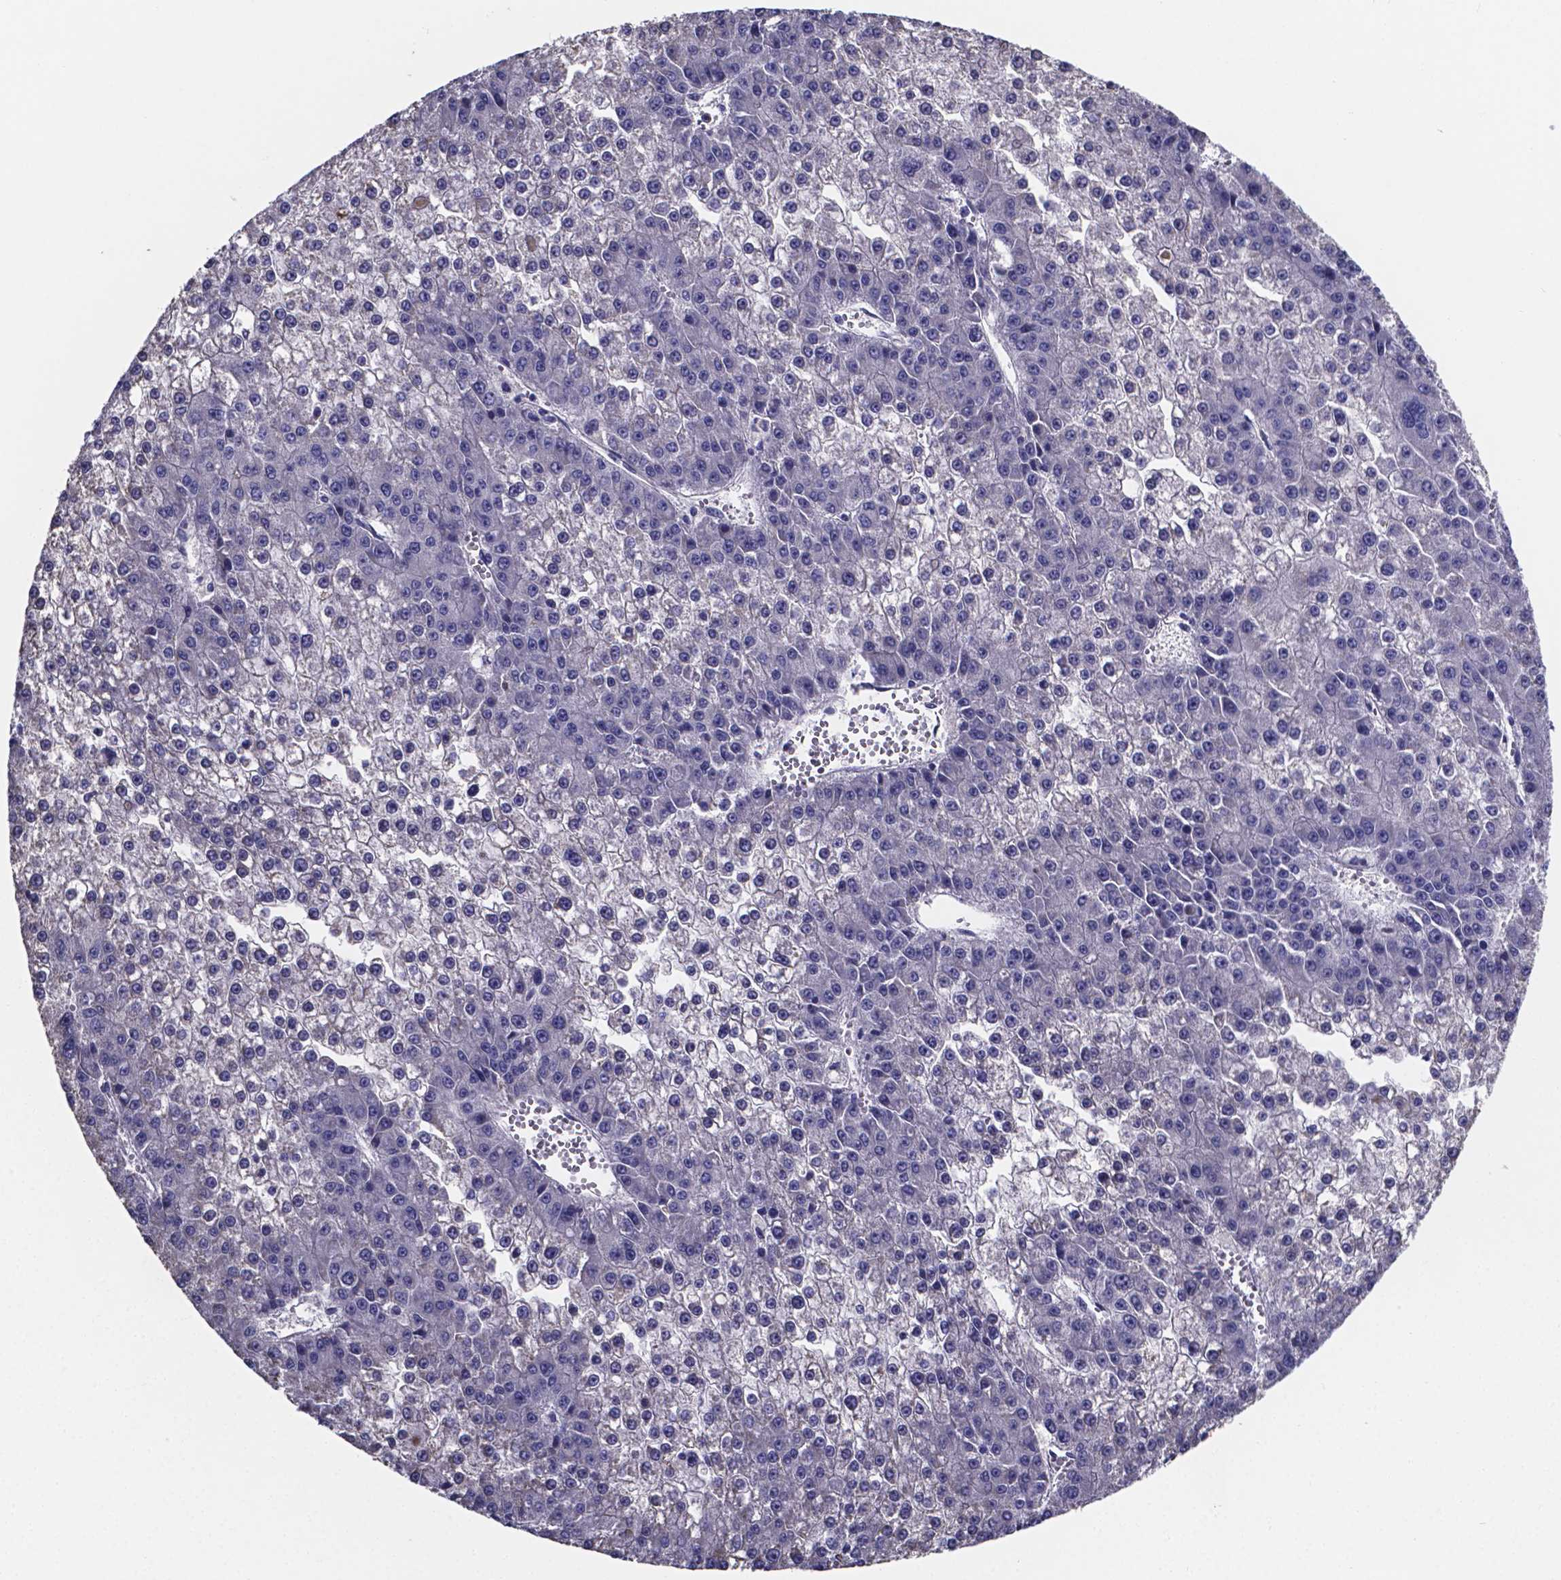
{"staining": {"intensity": "negative", "quantity": "none", "location": "none"}, "tissue": "liver cancer", "cell_type": "Tumor cells", "image_type": "cancer", "snomed": [{"axis": "morphology", "description": "Carcinoma, Hepatocellular, NOS"}, {"axis": "topography", "description": "Liver"}], "caption": "This is a micrograph of immunohistochemistry (IHC) staining of liver cancer, which shows no expression in tumor cells.", "gene": "SFRP4", "patient": {"sex": "female", "age": 73}}